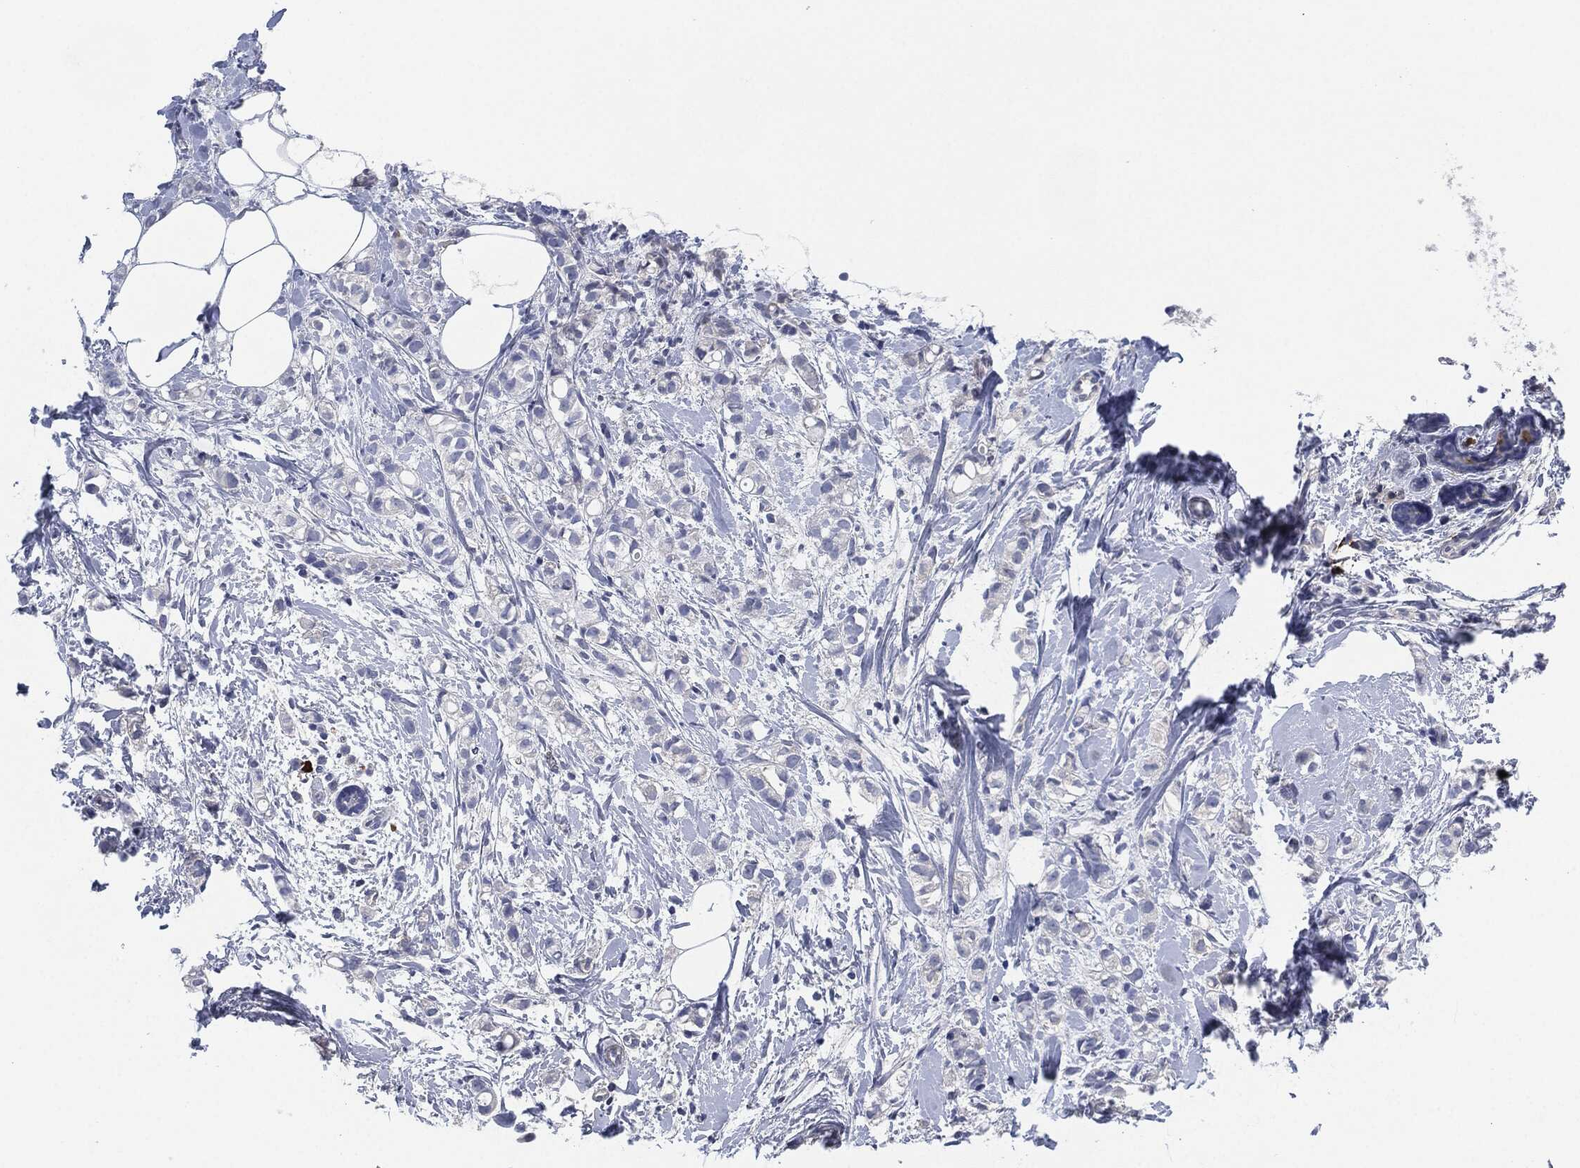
{"staining": {"intensity": "negative", "quantity": "none", "location": "none"}, "tissue": "breast cancer", "cell_type": "Tumor cells", "image_type": "cancer", "snomed": [{"axis": "morphology", "description": "Normal tissue, NOS"}, {"axis": "morphology", "description": "Duct carcinoma"}, {"axis": "topography", "description": "Breast"}], "caption": "Breast invasive ductal carcinoma stained for a protein using immunohistochemistry (IHC) reveals no expression tumor cells.", "gene": "CD27", "patient": {"sex": "female", "age": 44}}